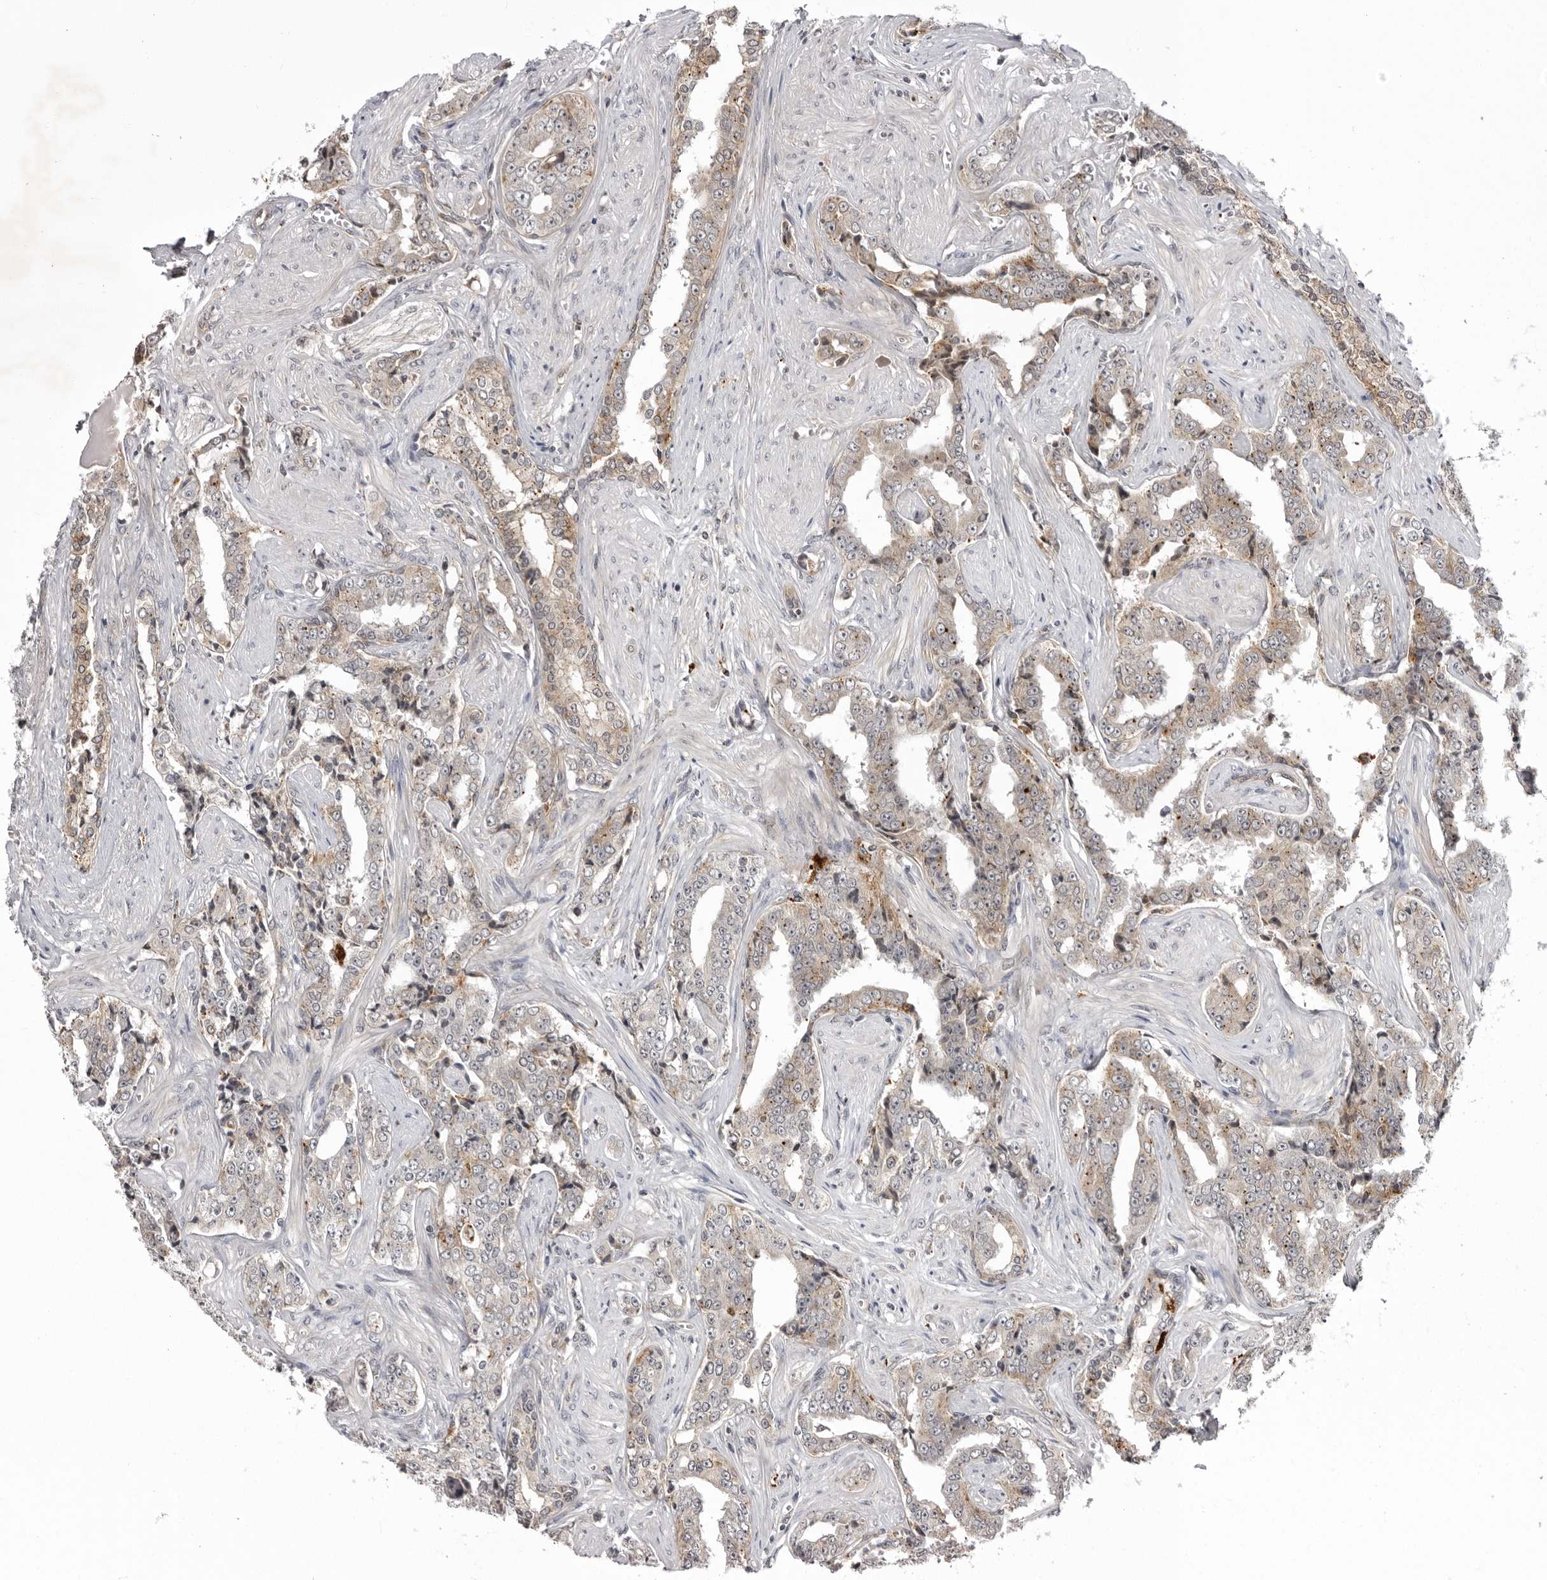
{"staining": {"intensity": "weak", "quantity": "<25%", "location": "cytoplasmic/membranous"}, "tissue": "prostate cancer", "cell_type": "Tumor cells", "image_type": "cancer", "snomed": [{"axis": "morphology", "description": "Adenocarcinoma, High grade"}, {"axis": "topography", "description": "Prostate"}], "caption": "Immunohistochemistry photomicrograph of neoplastic tissue: prostate high-grade adenocarcinoma stained with DAB reveals no significant protein positivity in tumor cells. The staining is performed using DAB (3,3'-diaminobenzidine) brown chromogen with nuclei counter-stained in using hematoxylin.", "gene": "USP43", "patient": {"sex": "male", "age": 71}}